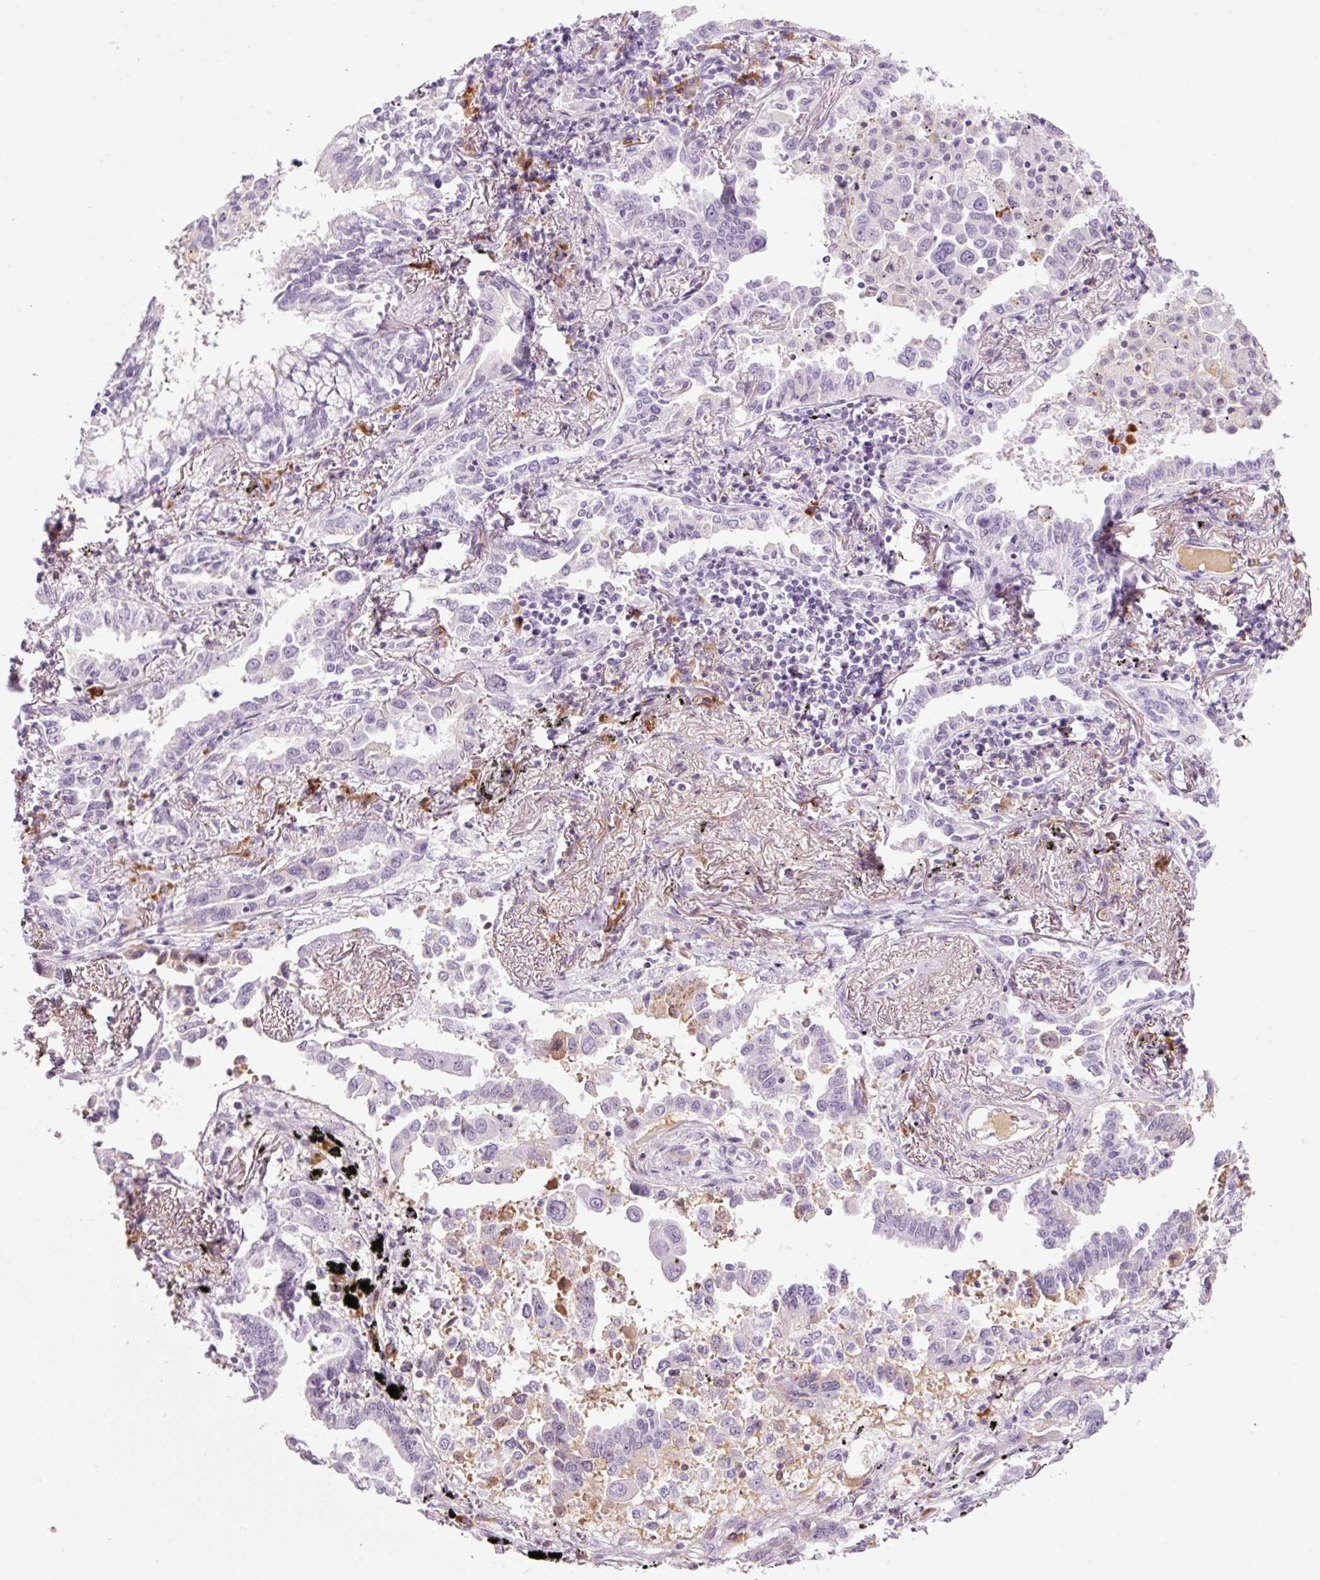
{"staining": {"intensity": "negative", "quantity": "none", "location": "none"}, "tissue": "lung cancer", "cell_type": "Tumor cells", "image_type": "cancer", "snomed": [{"axis": "morphology", "description": "Adenocarcinoma, NOS"}, {"axis": "topography", "description": "Lung"}], "caption": "A histopathology image of adenocarcinoma (lung) stained for a protein demonstrates no brown staining in tumor cells.", "gene": "KLF1", "patient": {"sex": "male", "age": 67}}